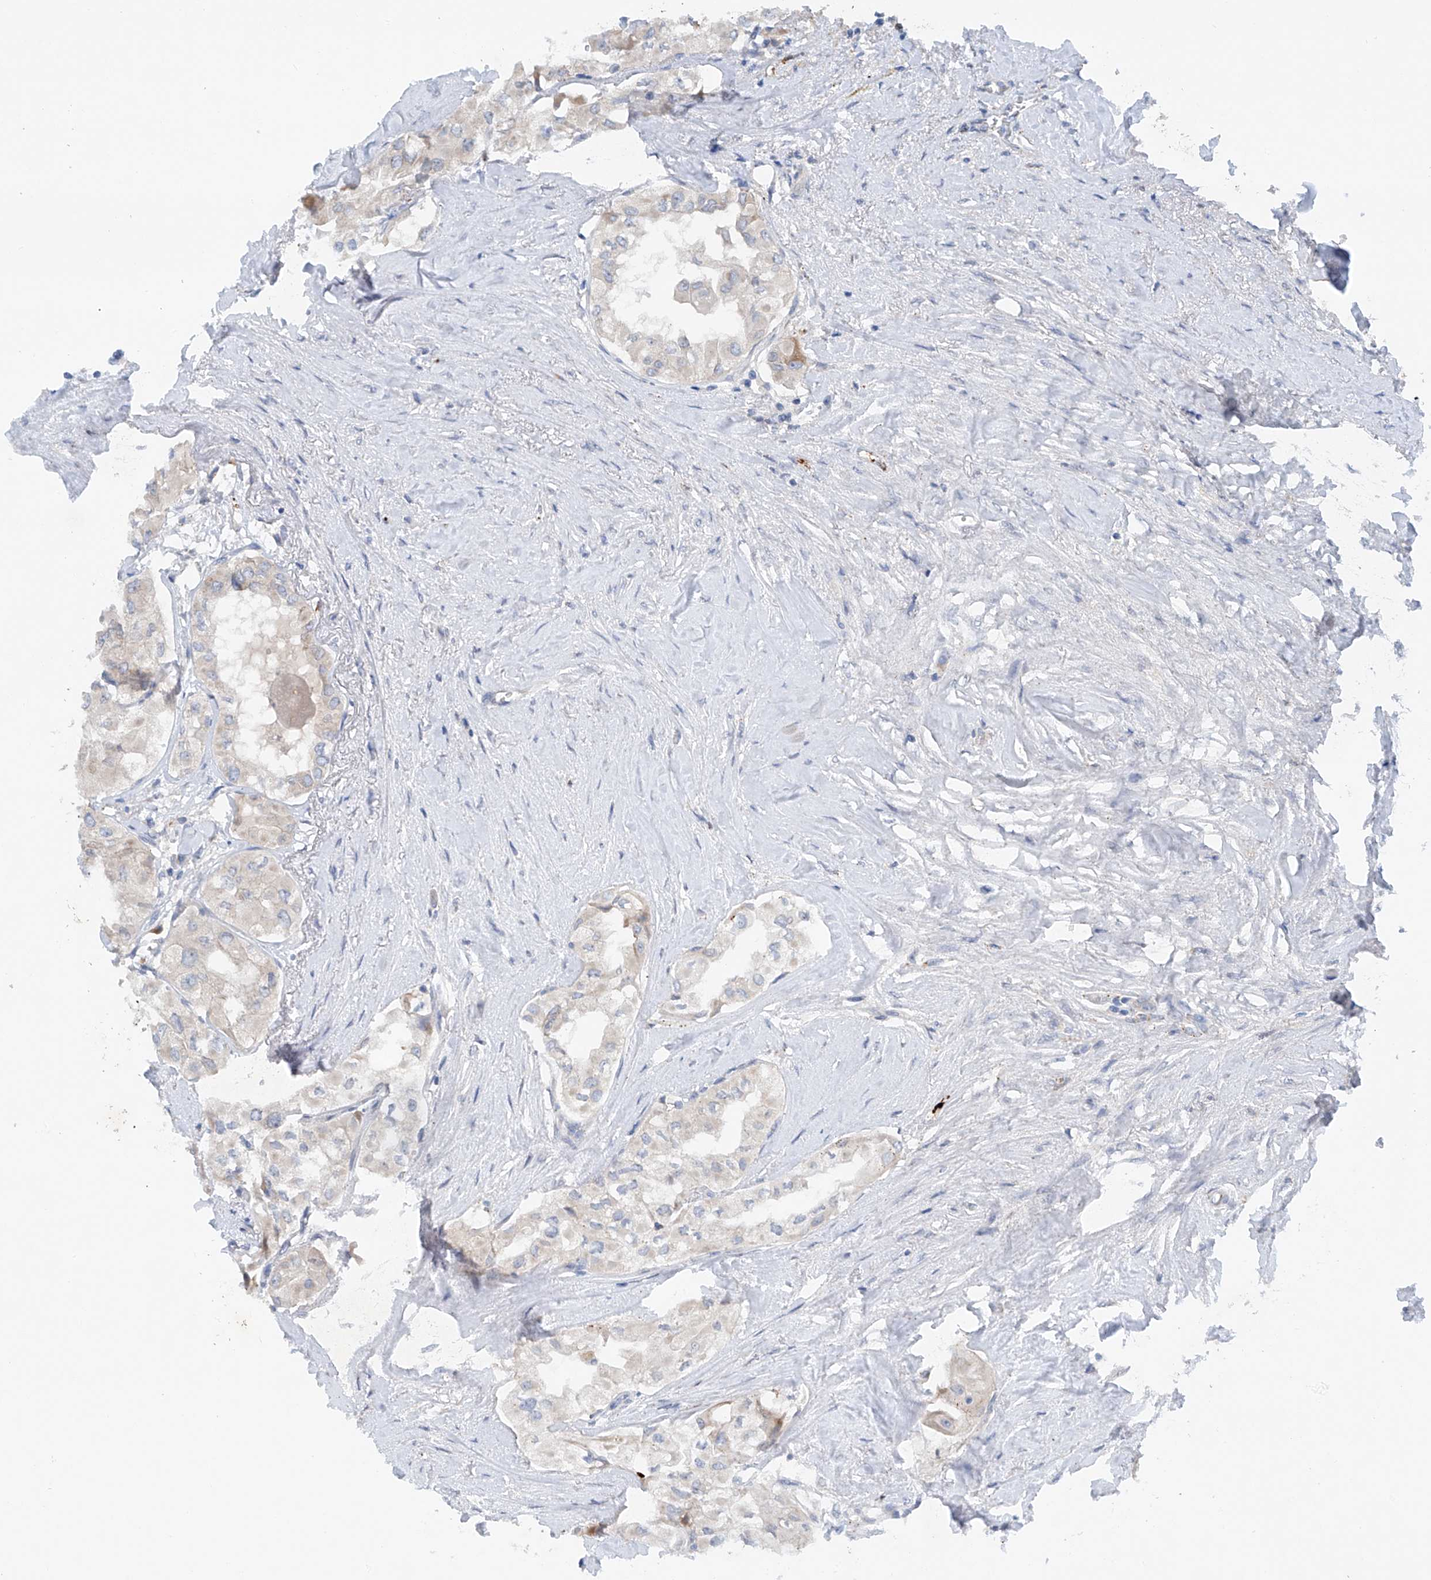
{"staining": {"intensity": "negative", "quantity": "none", "location": "none"}, "tissue": "thyroid cancer", "cell_type": "Tumor cells", "image_type": "cancer", "snomed": [{"axis": "morphology", "description": "Papillary adenocarcinoma, NOS"}, {"axis": "topography", "description": "Thyroid gland"}], "caption": "An immunohistochemistry image of papillary adenocarcinoma (thyroid) is shown. There is no staining in tumor cells of papillary adenocarcinoma (thyroid).", "gene": "CEP85L", "patient": {"sex": "female", "age": 59}}